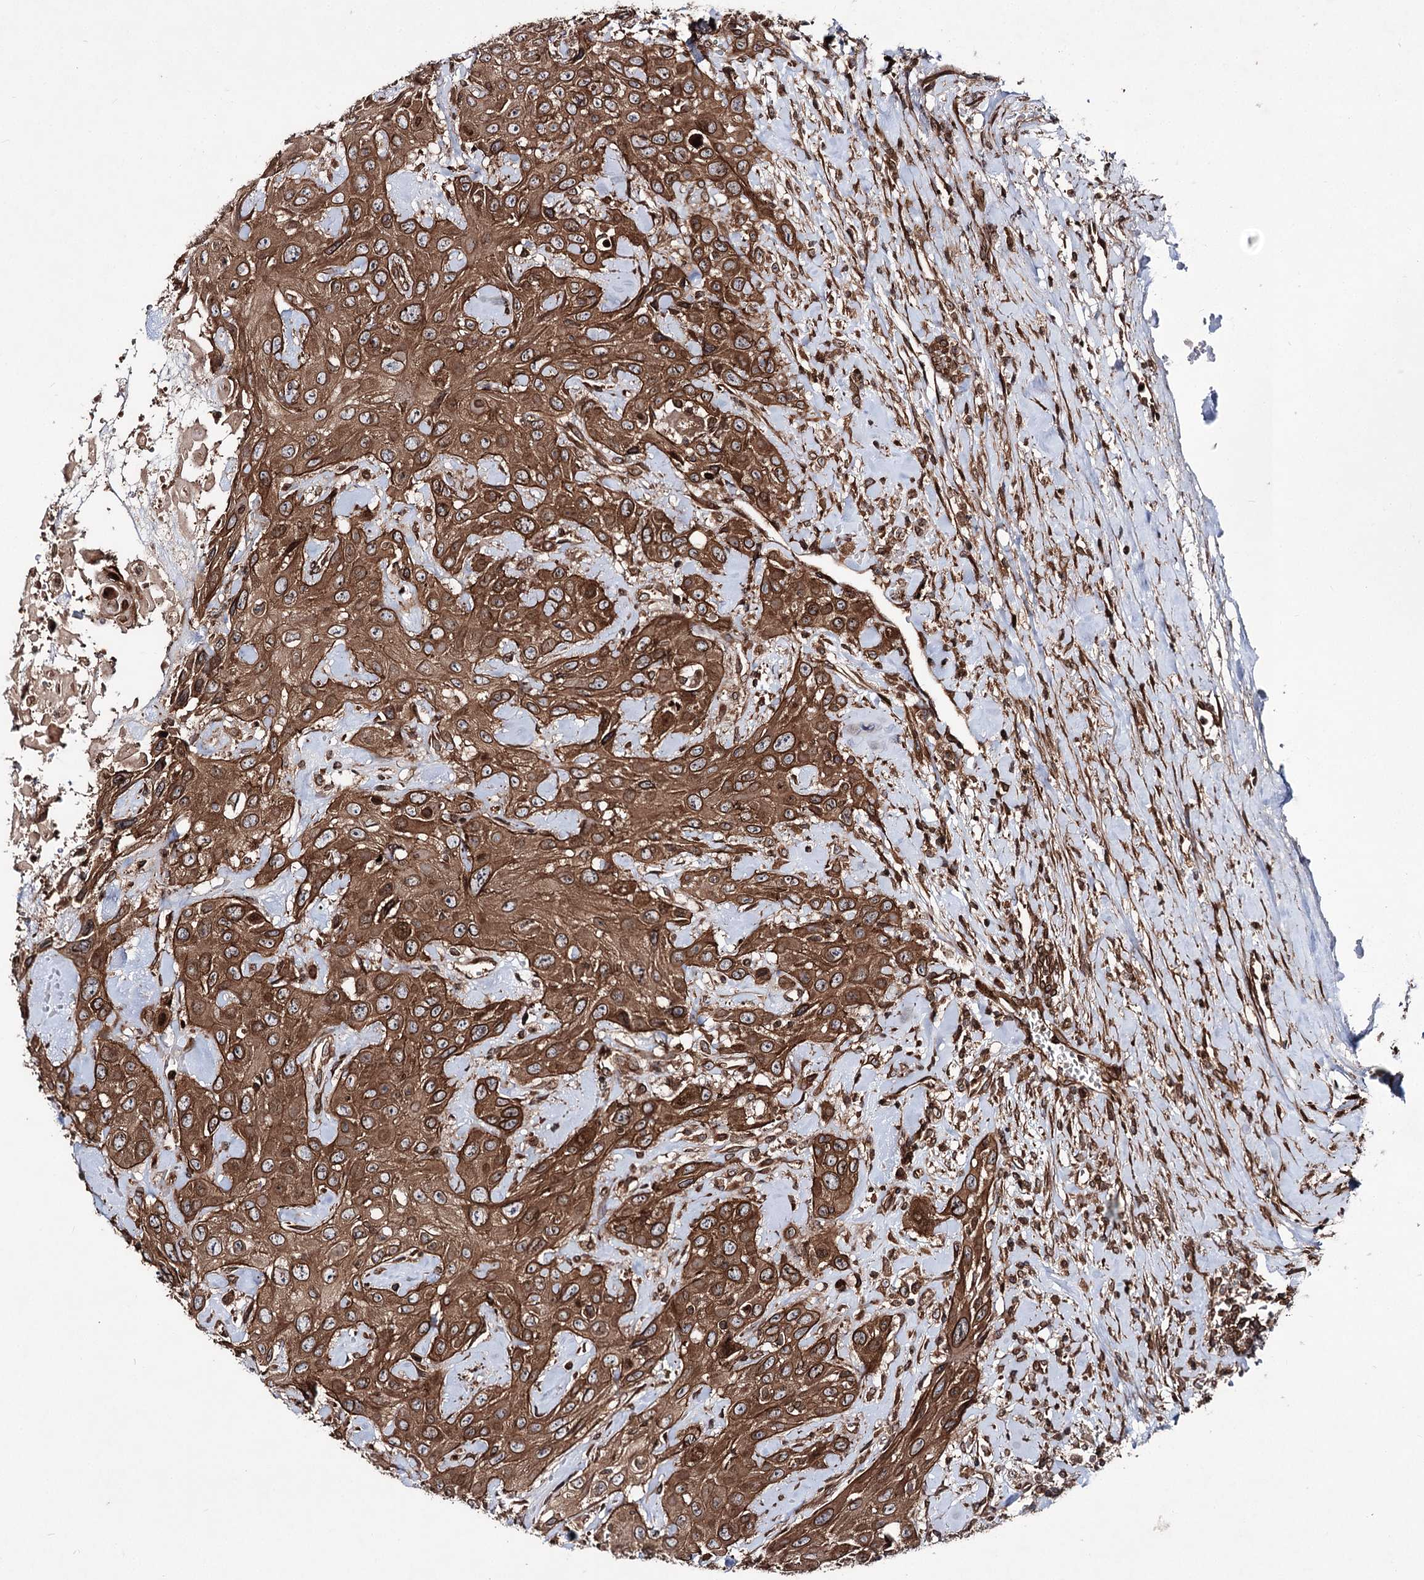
{"staining": {"intensity": "strong", "quantity": ">75%", "location": "cytoplasmic/membranous,nuclear"}, "tissue": "head and neck cancer", "cell_type": "Tumor cells", "image_type": "cancer", "snomed": [{"axis": "morphology", "description": "Squamous cell carcinoma, NOS"}, {"axis": "topography", "description": "Head-Neck"}], "caption": "A histopathology image showing strong cytoplasmic/membranous and nuclear positivity in about >75% of tumor cells in squamous cell carcinoma (head and neck), as visualized by brown immunohistochemical staining.", "gene": "FGFR1OP2", "patient": {"sex": "male", "age": 81}}